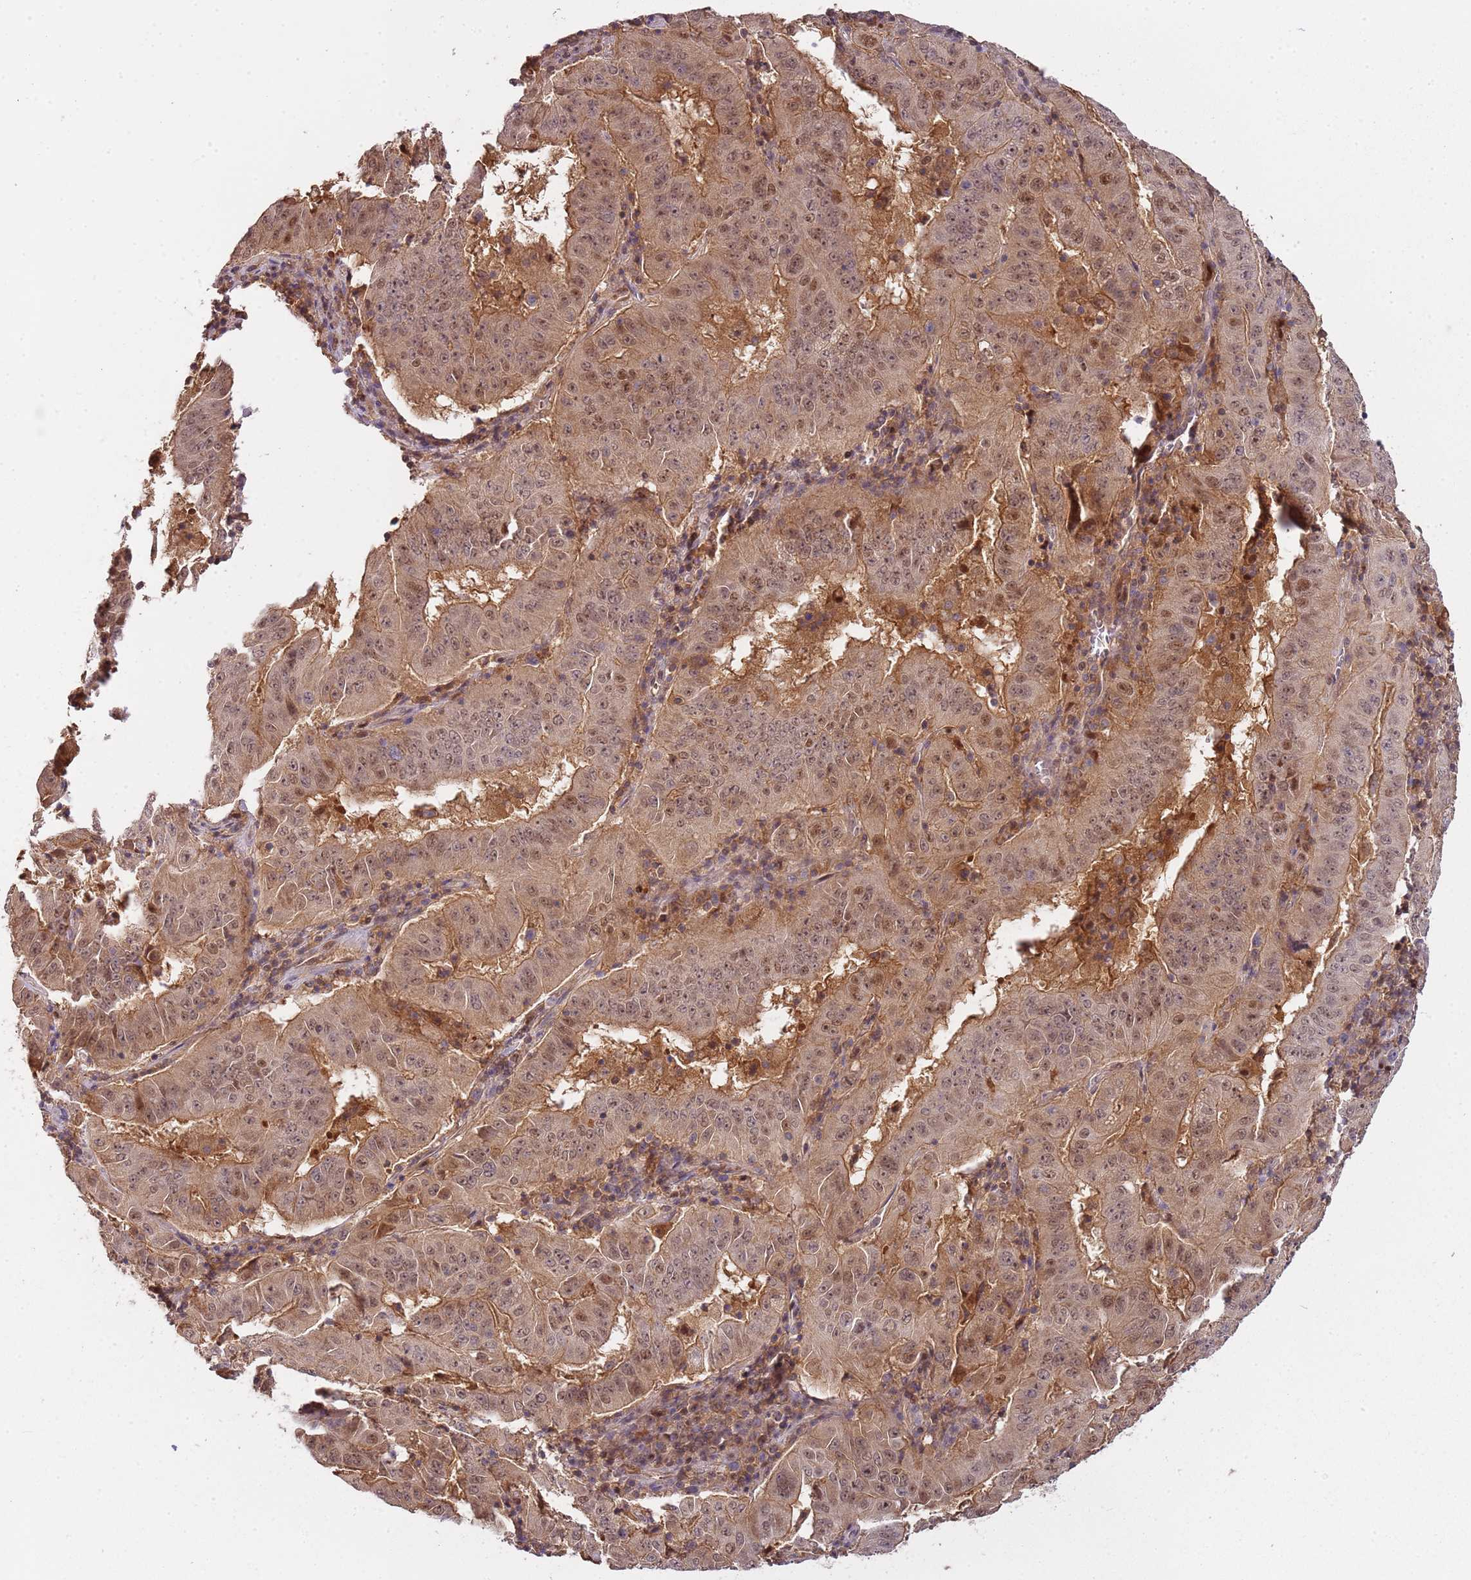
{"staining": {"intensity": "moderate", "quantity": ">75%", "location": "cytoplasmic/membranous,nuclear"}, "tissue": "pancreatic cancer", "cell_type": "Tumor cells", "image_type": "cancer", "snomed": [{"axis": "morphology", "description": "Adenocarcinoma, NOS"}, {"axis": "topography", "description": "Pancreas"}], "caption": "The micrograph exhibits a brown stain indicating the presence of a protein in the cytoplasmic/membranous and nuclear of tumor cells in pancreatic adenocarcinoma.", "gene": "GSTO2", "patient": {"sex": "male", "age": 63}}